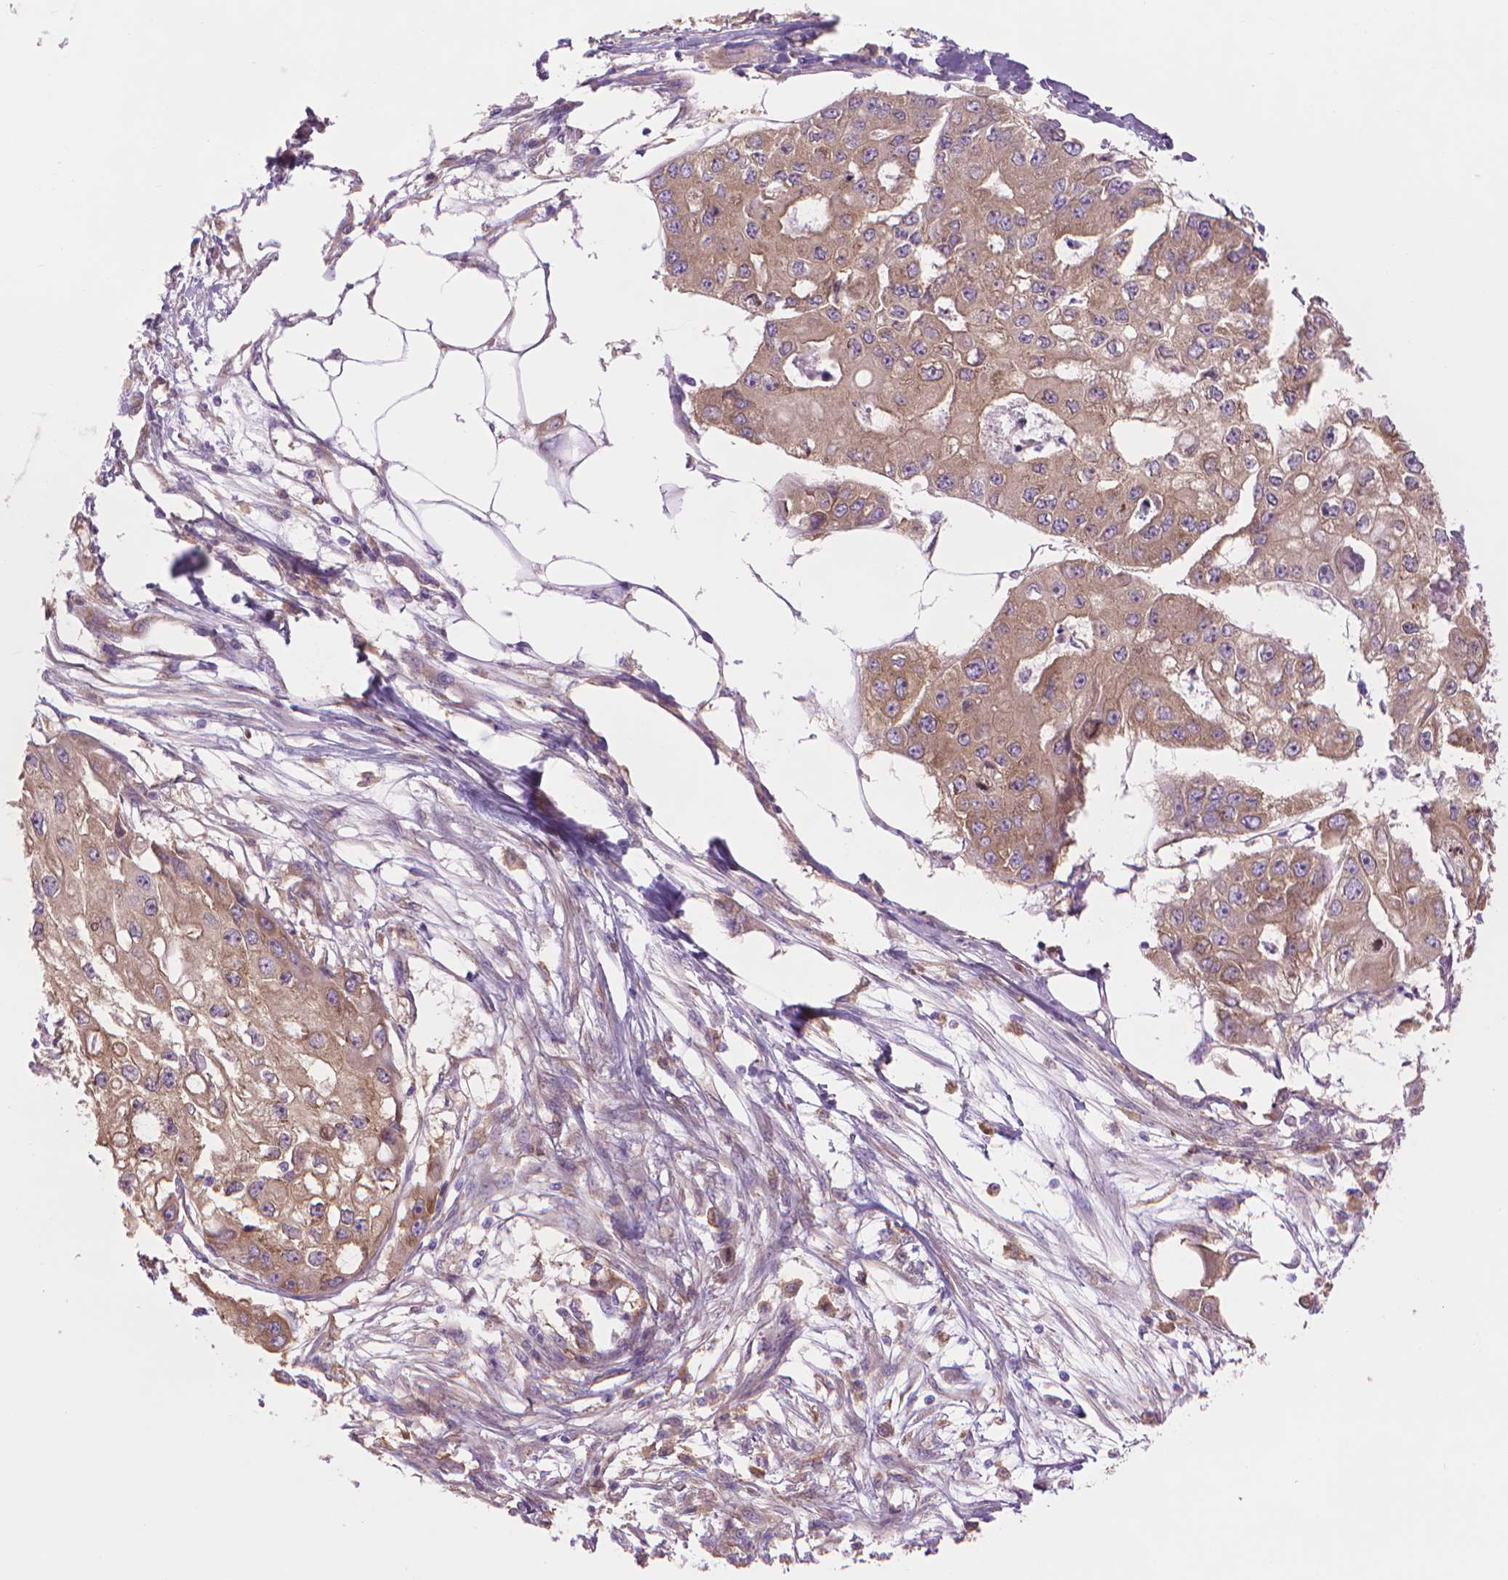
{"staining": {"intensity": "weak", "quantity": "25%-75%", "location": "cytoplasmic/membranous"}, "tissue": "ovarian cancer", "cell_type": "Tumor cells", "image_type": "cancer", "snomed": [{"axis": "morphology", "description": "Cystadenocarcinoma, serous, NOS"}, {"axis": "topography", "description": "Ovary"}], "caption": "Protein expression analysis of human ovarian cancer (serous cystadenocarcinoma) reveals weak cytoplasmic/membranous staining in approximately 25%-75% of tumor cells.", "gene": "CORO1B", "patient": {"sex": "female", "age": 56}}